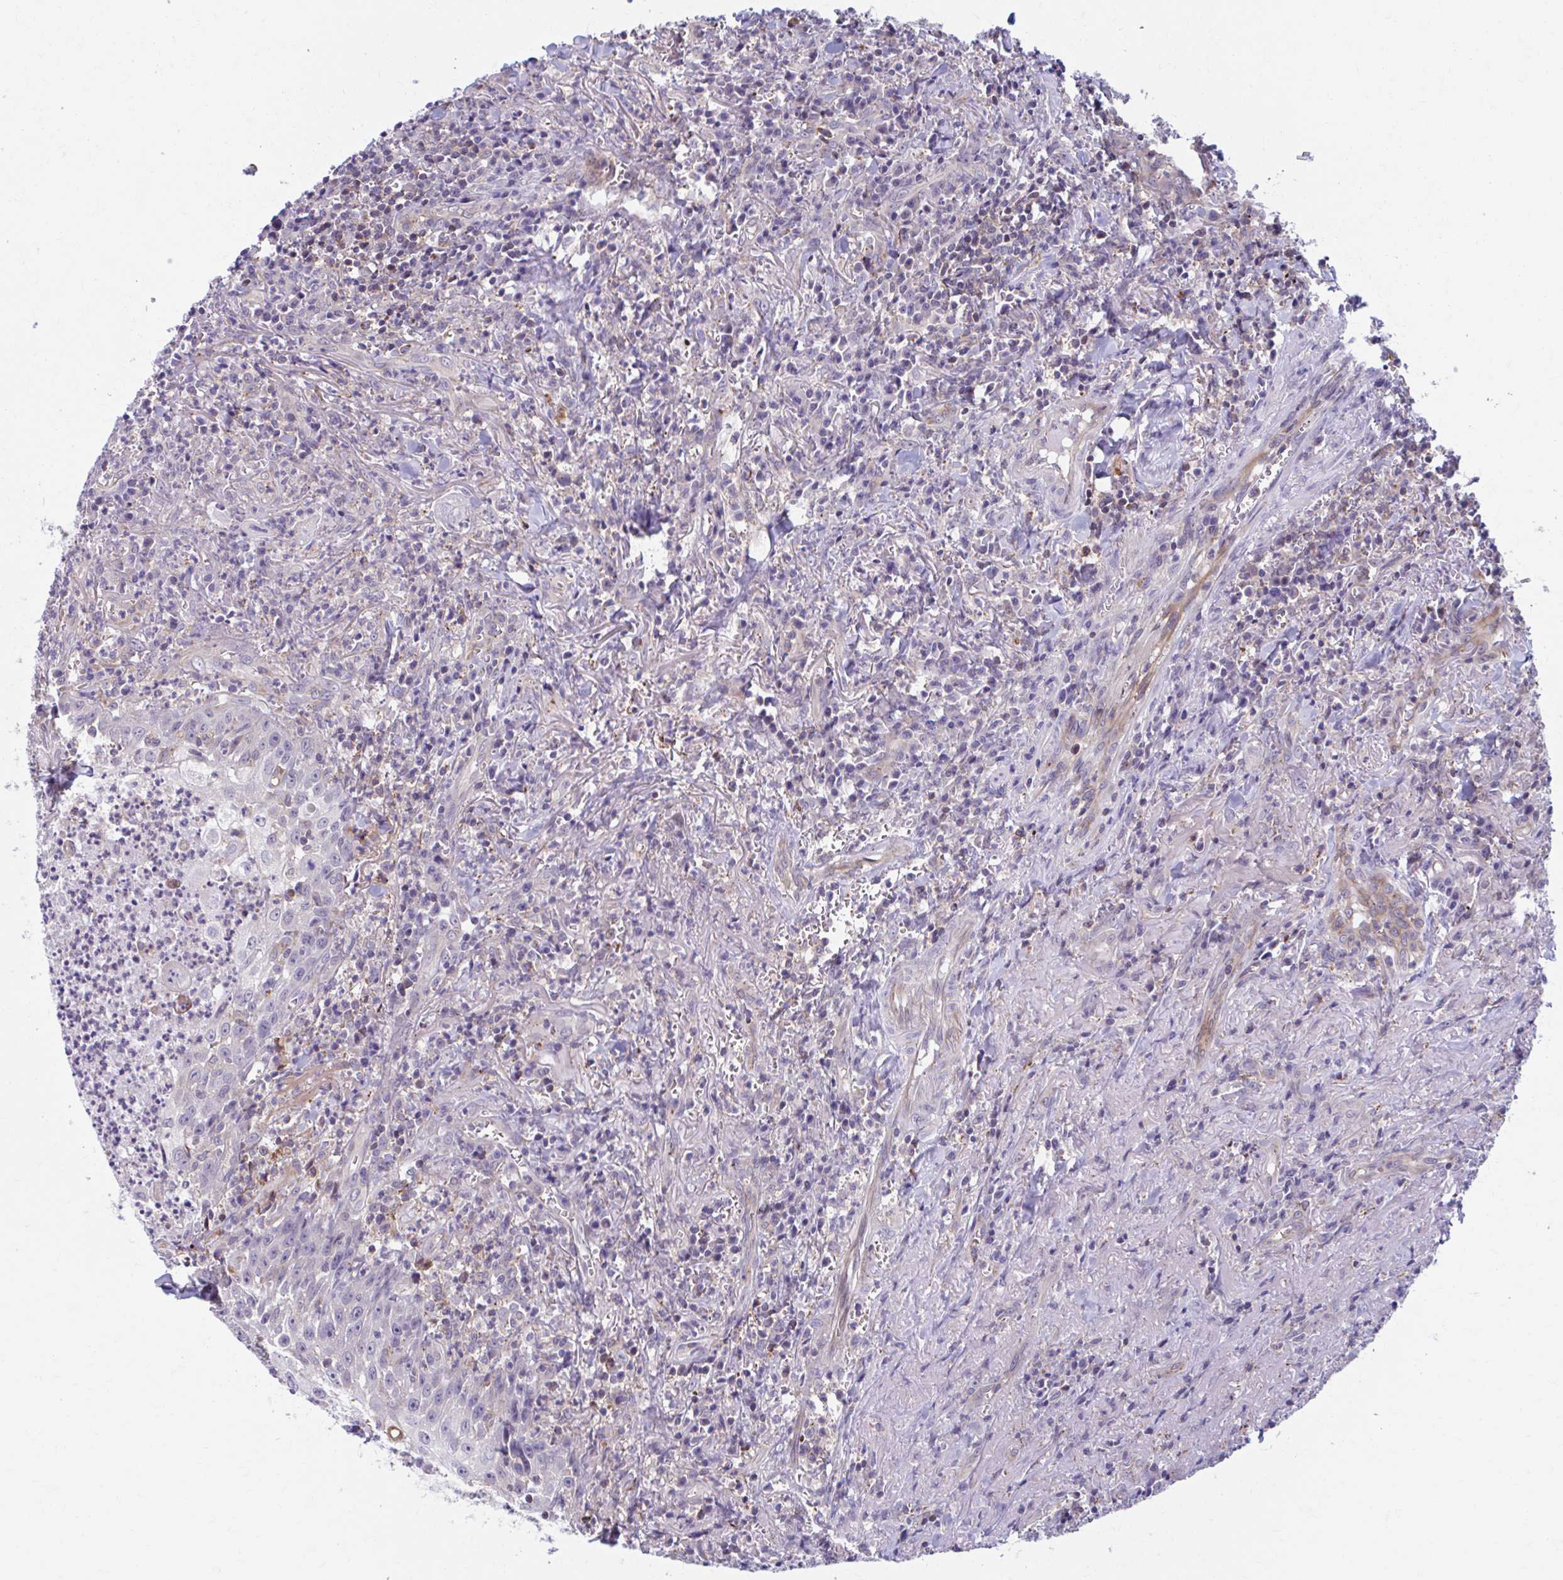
{"staining": {"intensity": "negative", "quantity": "none", "location": "none"}, "tissue": "head and neck cancer", "cell_type": "Tumor cells", "image_type": "cancer", "snomed": [{"axis": "morphology", "description": "Normal tissue, NOS"}, {"axis": "morphology", "description": "Squamous cell carcinoma, NOS"}, {"axis": "topography", "description": "Oral tissue"}, {"axis": "topography", "description": "Head-Neck"}], "caption": "DAB (3,3'-diaminobenzidine) immunohistochemical staining of human squamous cell carcinoma (head and neck) shows no significant positivity in tumor cells.", "gene": "ADAT3", "patient": {"sex": "female", "age": 70}}